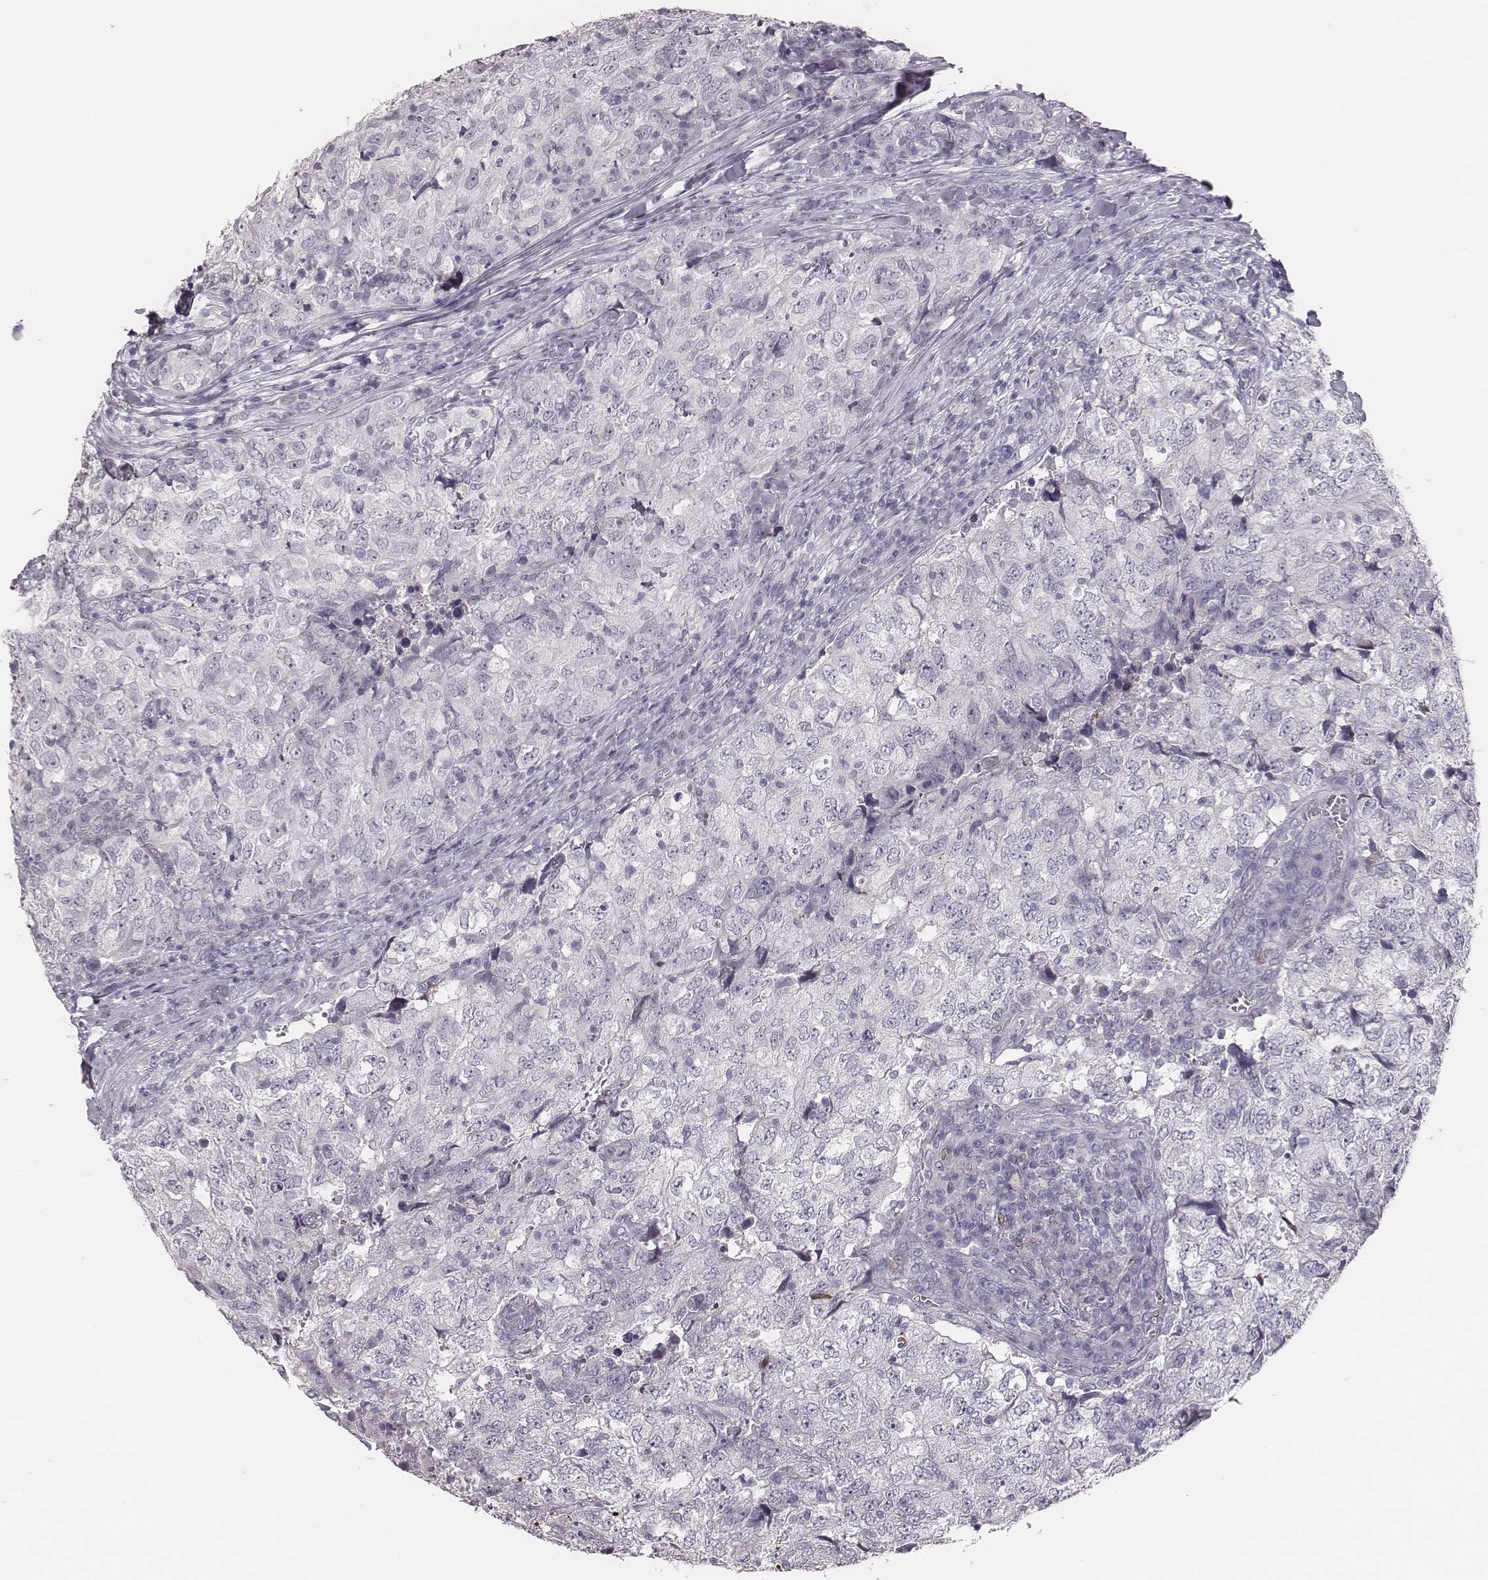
{"staining": {"intensity": "negative", "quantity": "none", "location": "none"}, "tissue": "breast cancer", "cell_type": "Tumor cells", "image_type": "cancer", "snomed": [{"axis": "morphology", "description": "Duct carcinoma"}, {"axis": "topography", "description": "Breast"}], "caption": "Tumor cells are negative for brown protein staining in intraductal carcinoma (breast). The staining was performed using DAB (3,3'-diaminobenzidine) to visualize the protein expression in brown, while the nuclei were stained in blue with hematoxylin (Magnification: 20x).", "gene": "ADGRF4", "patient": {"sex": "female", "age": 30}}